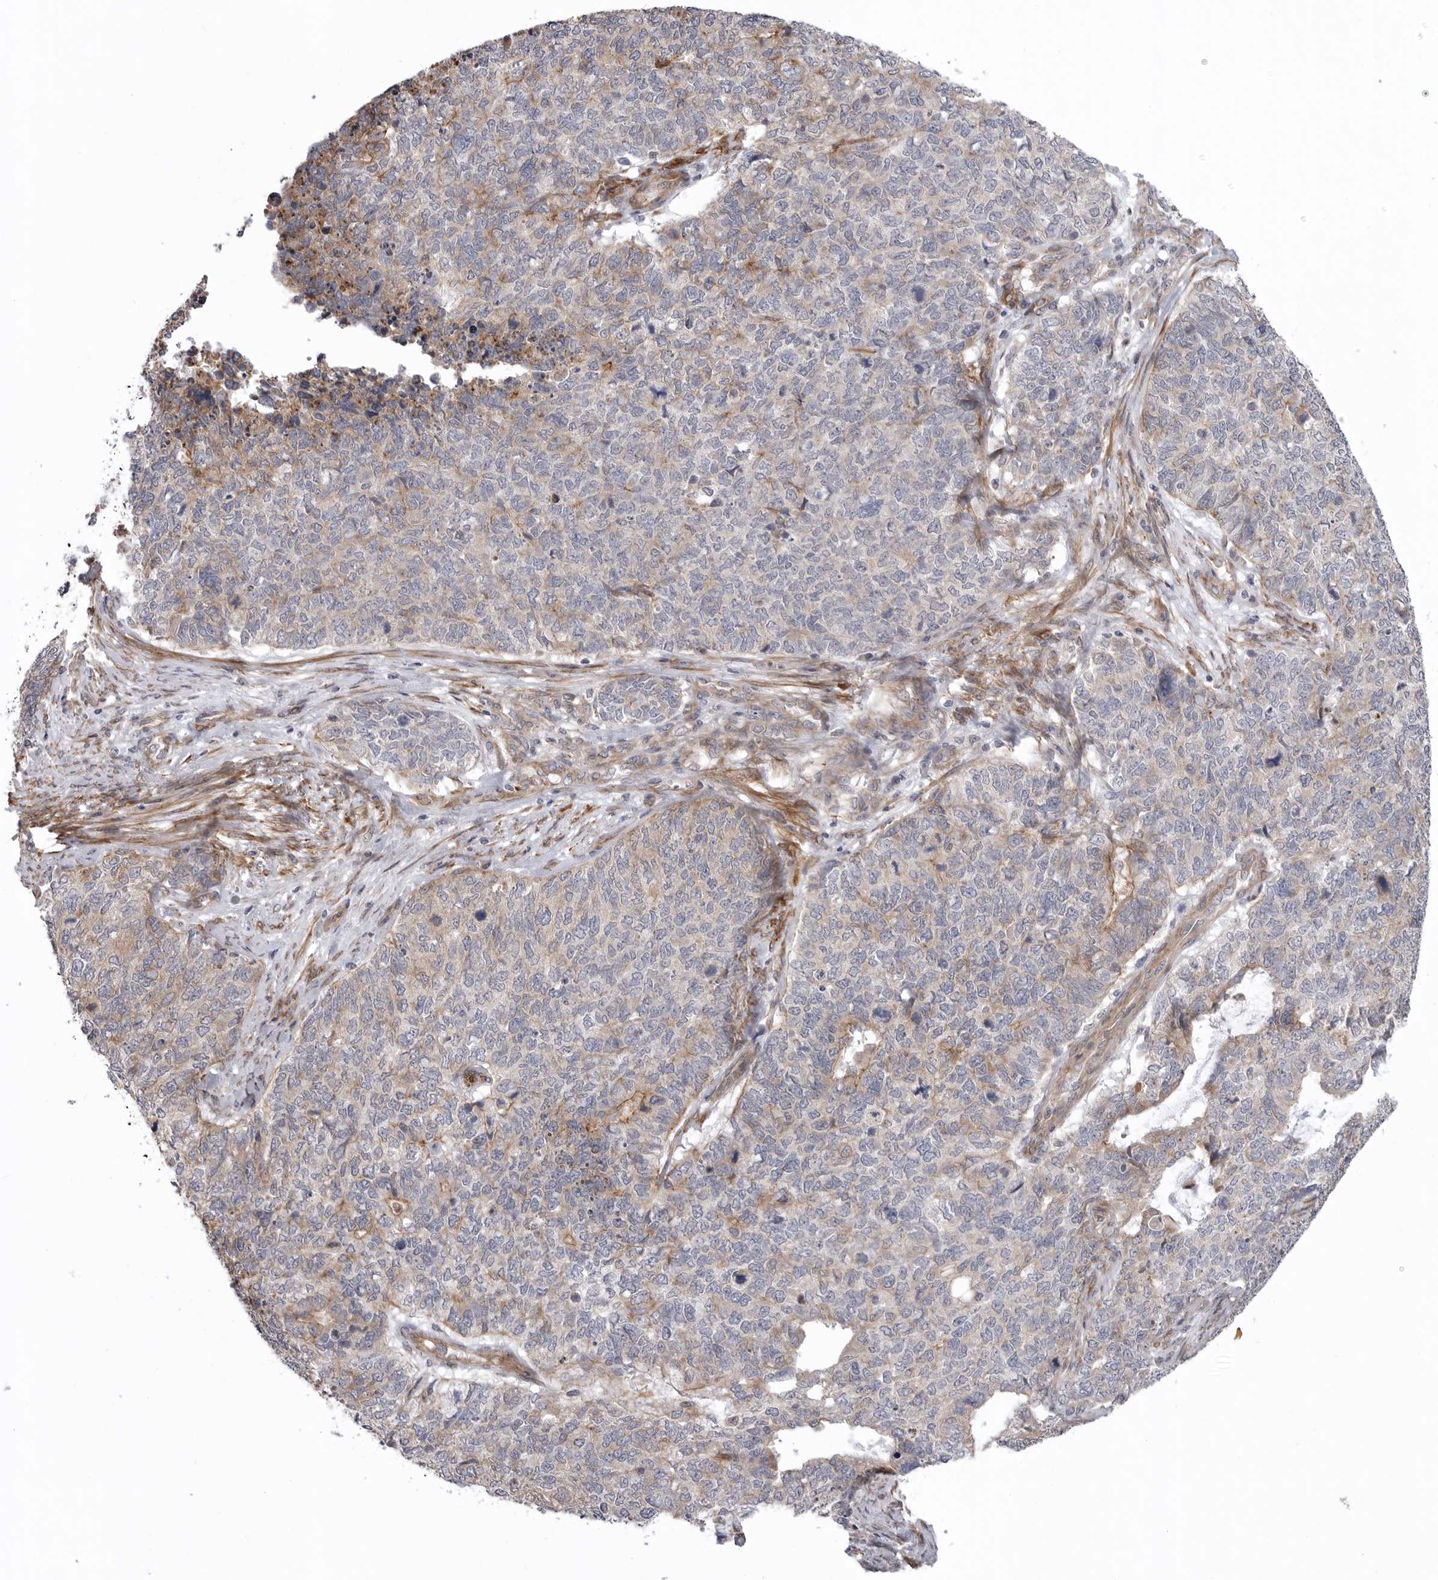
{"staining": {"intensity": "moderate", "quantity": "<25%", "location": "cytoplasmic/membranous"}, "tissue": "cervical cancer", "cell_type": "Tumor cells", "image_type": "cancer", "snomed": [{"axis": "morphology", "description": "Squamous cell carcinoma, NOS"}, {"axis": "topography", "description": "Cervix"}], "caption": "Cervical cancer stained with immunohistochemistry (IHC) displays moderate cytoplasmic/membranous staining in about <25% of tumor cells. (Stains: DAB (3,3'-diaminobenzidine) in brown, nuclei in blue, Microscopy: brightfield microscopy at high magnification).", "gene": "SCP2", "patient": {"sex": "female", "age": 63}}